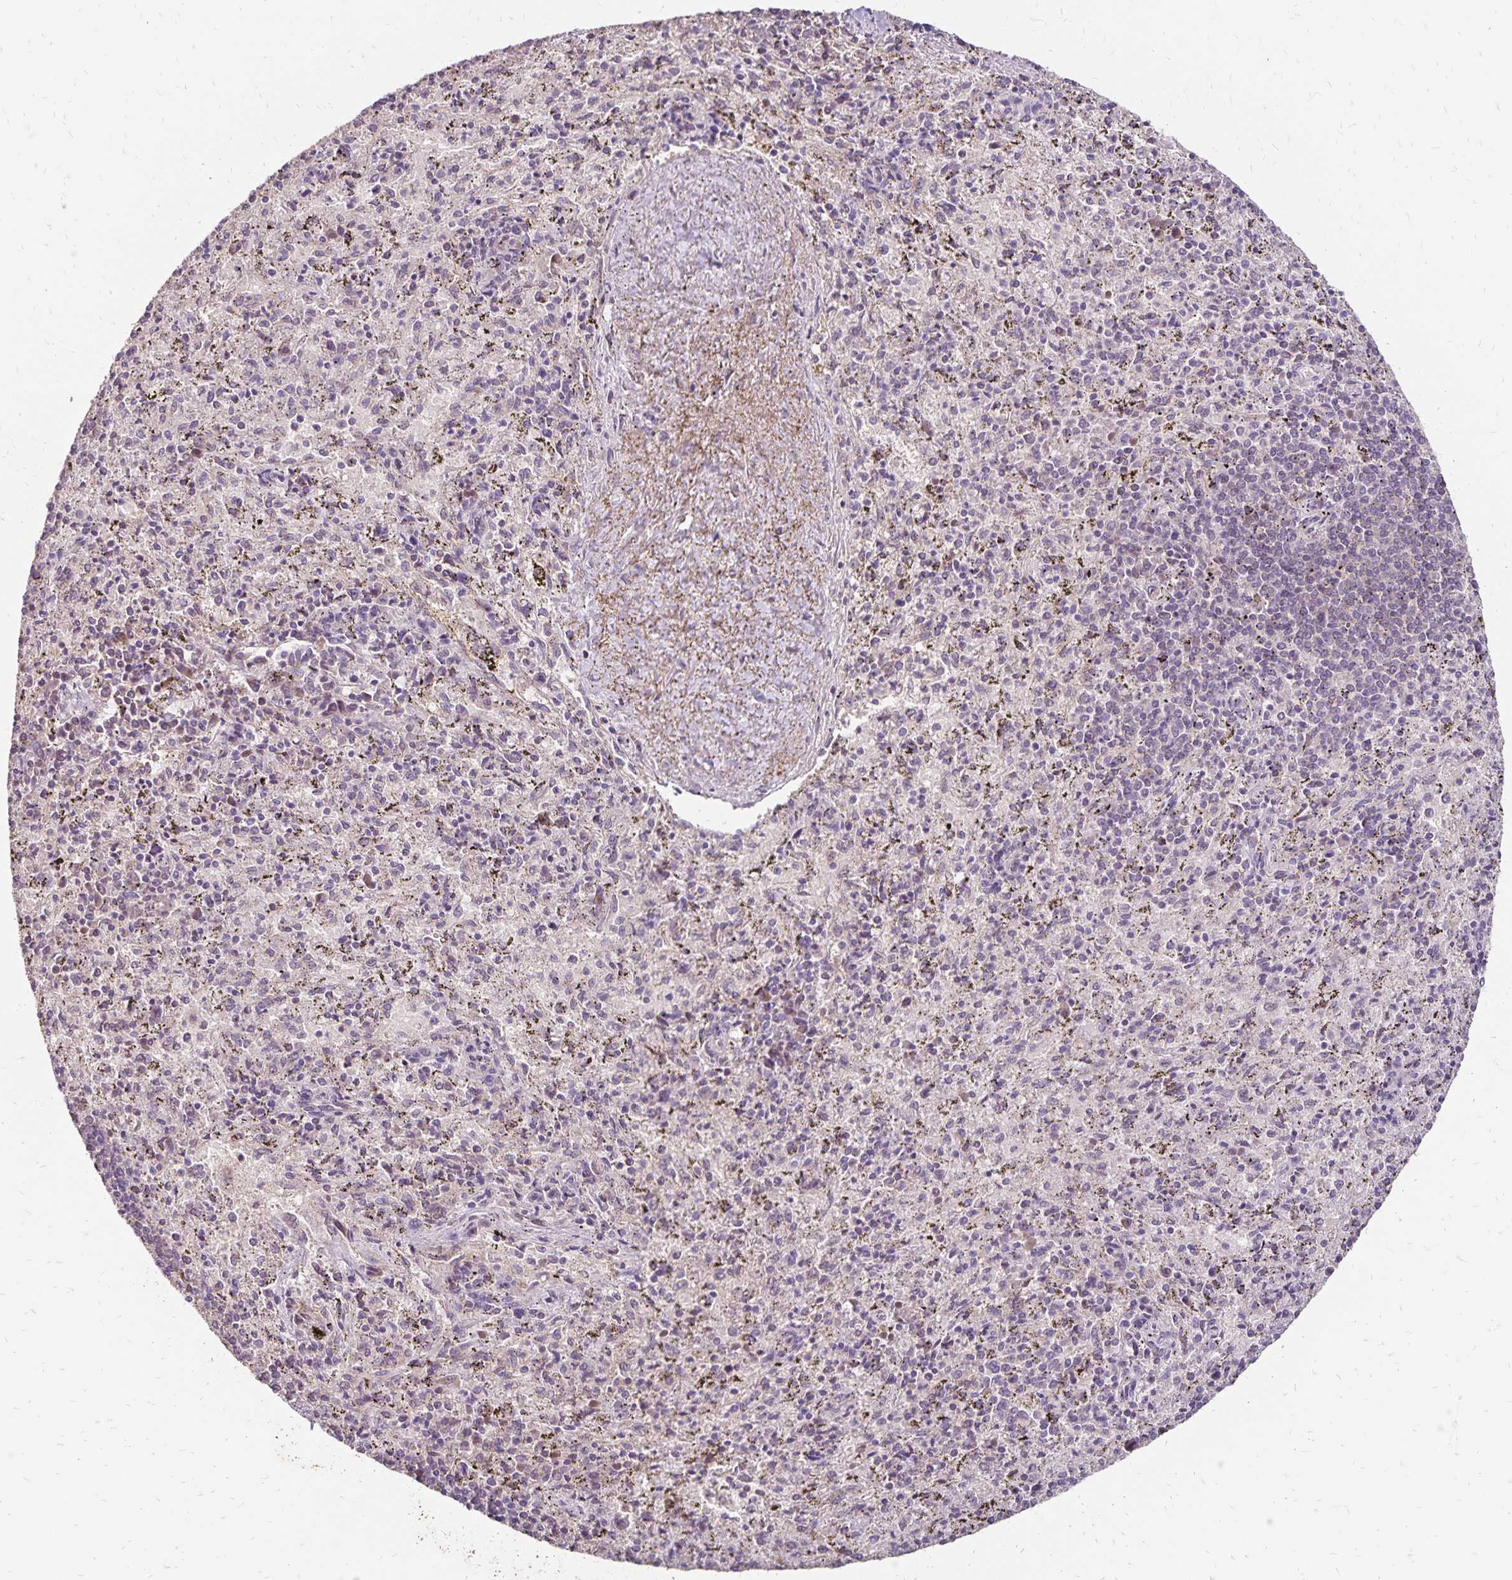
{"staining": {"intensity": "negative", "quantity": "none", "location": "none"}, "tissue": "spleen", "cell_type": "Cells in red pulp", "image_type": "normal", "snomed": [{"axis": "morphology", "description": "Normal tissue, NOS"}, {"axis": "topography", "description": "Spleen"}], "caption": "Immunohistochemical staining of normal human spleen shows no significant staining in cells in red pulp.", "gene": "EMC10", "patient": {"sex": "male", "age": 57}}